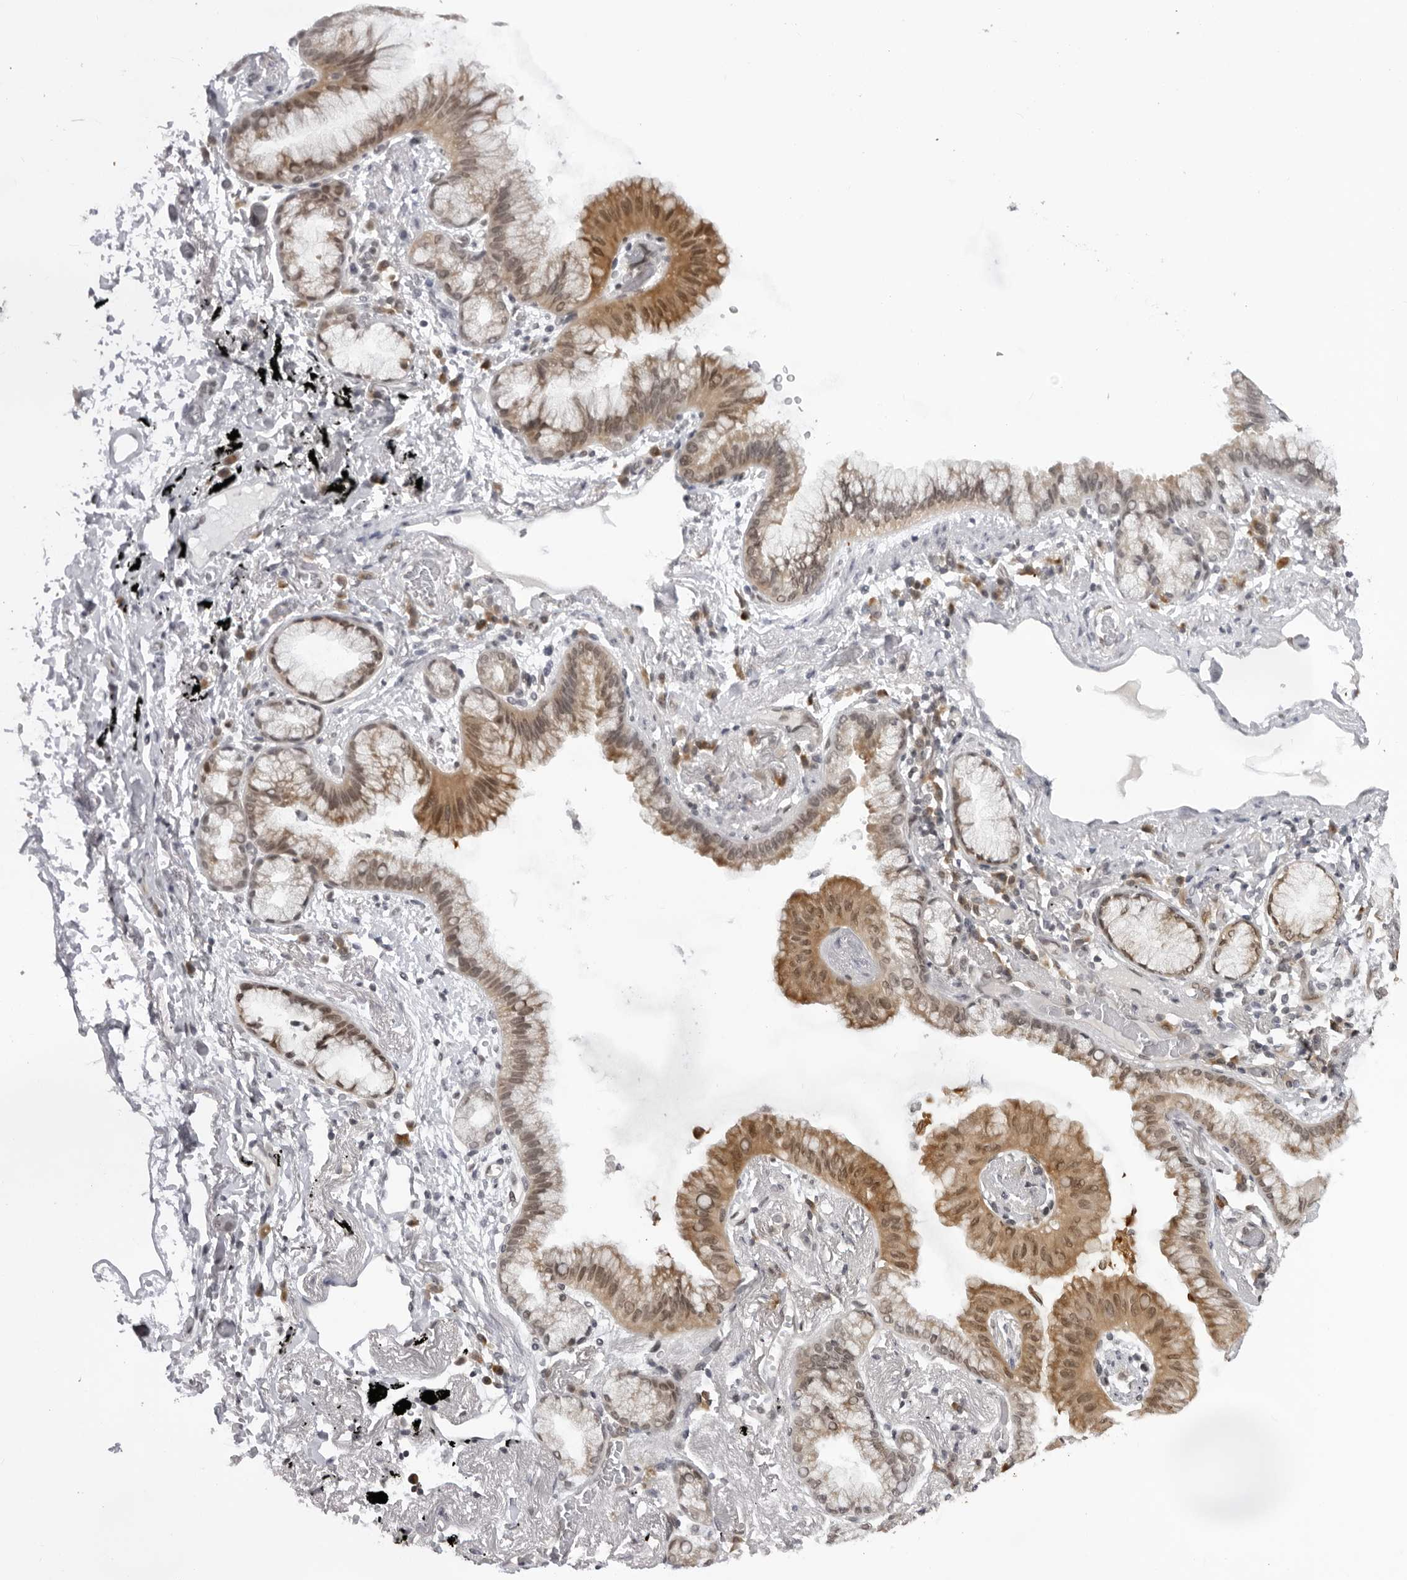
{"staining": {"intensity": "moderate", "quantity": ">75%", "location": "cytoplasmic/membranous"}, "tissue": "lung cancer", "cell_type": "Tumor cells", "image_type": "cancer", "snomed": [{"axis": "morphology", "description": "Adenocarcinoma, NOS"}, {"axis": "topography", "description": "Lung"}], "caption": "Approximately >75% of tumor cells in human lung cancer reveal moderate cytoplasmic/membranous protein staining as visualized by brown immunohistochemical staining.", "gene": "CASP7", "patient": {"sex": "female", "age": 70}}